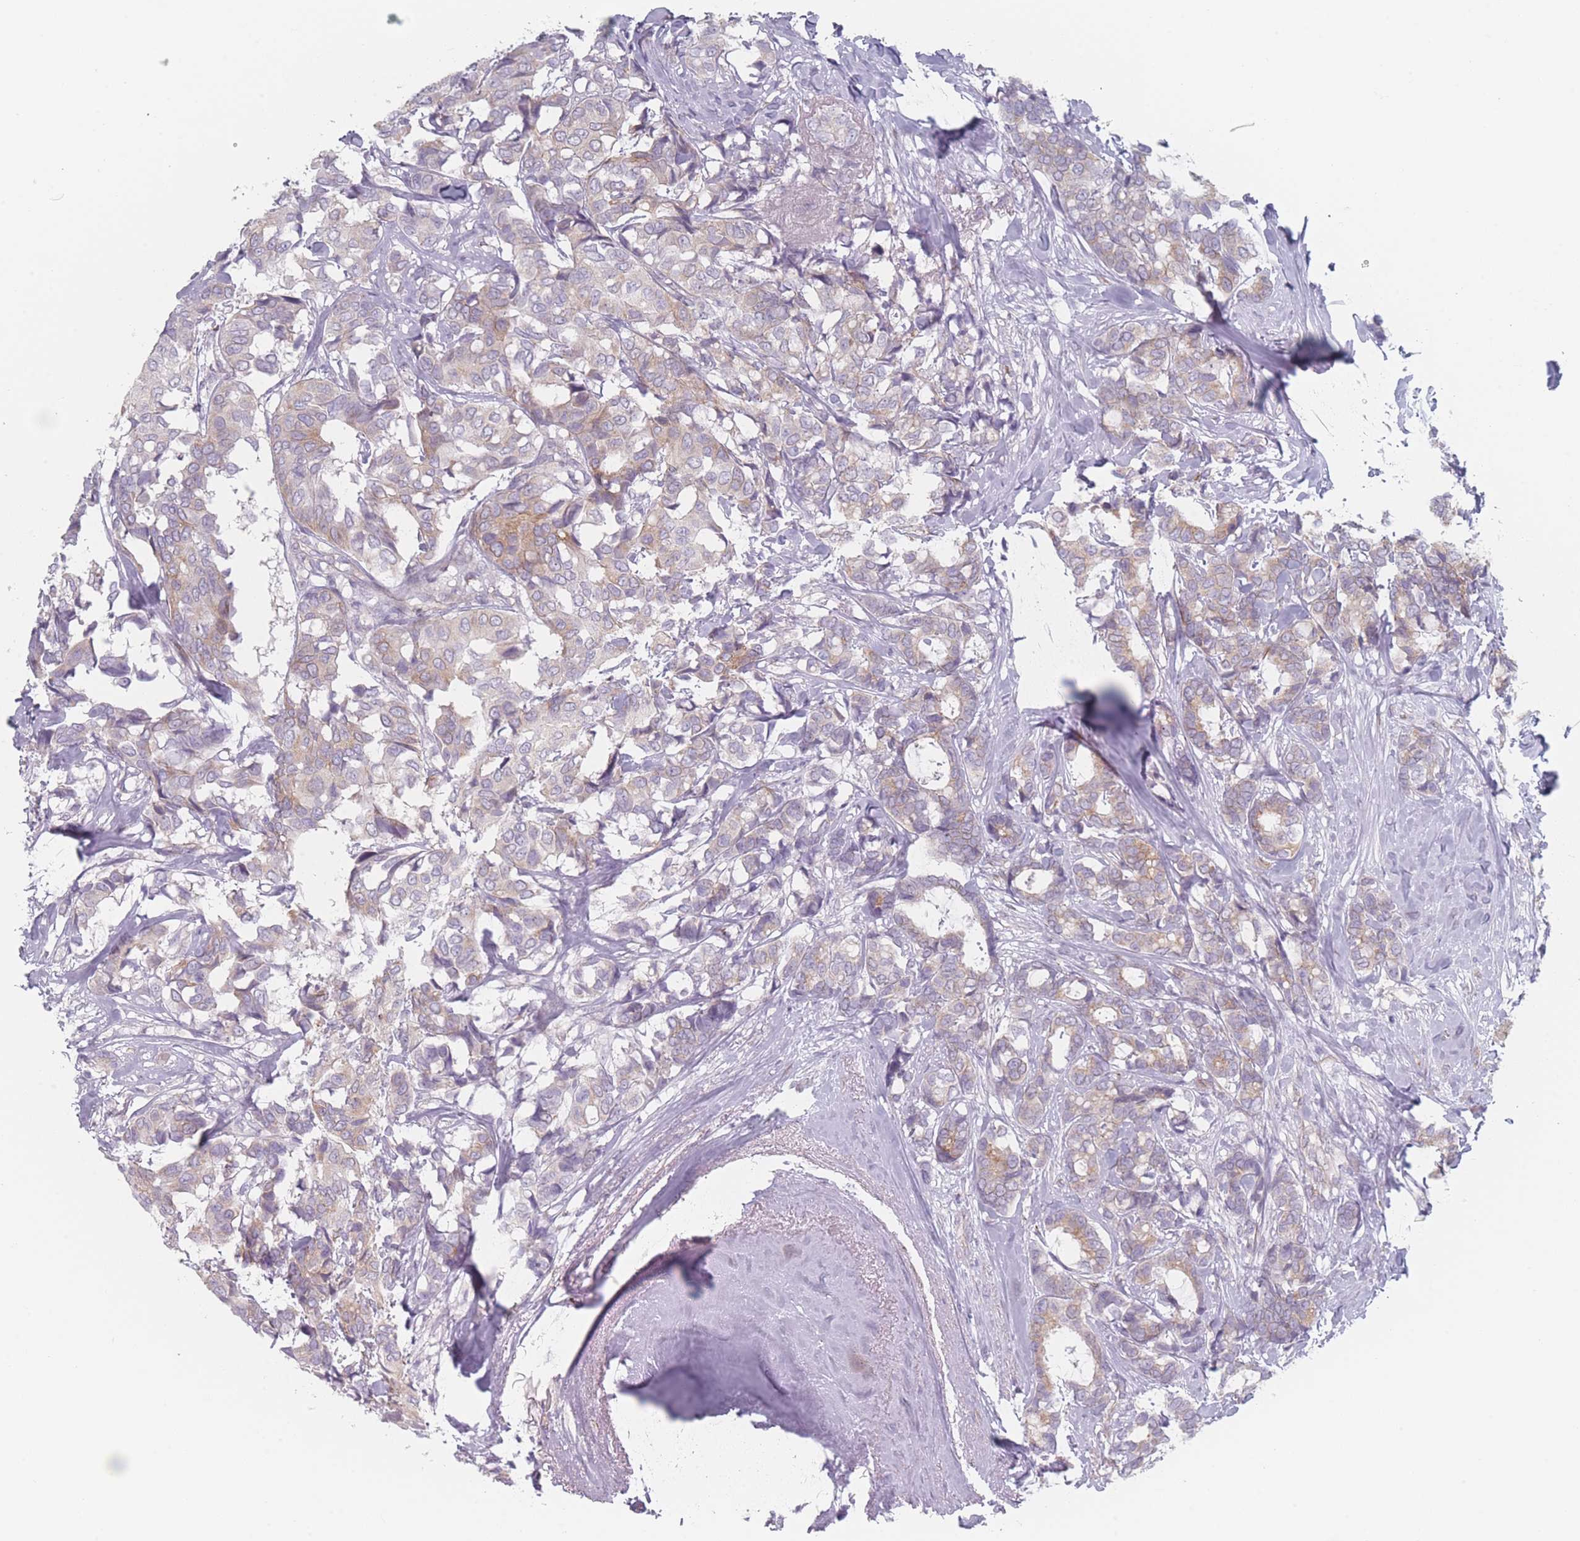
{"staining": {"intensity": "weak", "quantity": "25%-75%", "location": "cytoplasmic/membranous"}, "tissue": "breast cancer", "cell_type": "Tumor cells", "image_type": "cancer", "snomed": [{"axis": "morphology", "description": "Duct carcinoma"}, {"axis": "topography", "description": "Breast"}], "caption": "Human breast infiltrating ductal carcinoma stained with a protein marker reveals weak staining in tumor cells.", "gene": "RNF4", "patient": {"sex": "female", "age": 87}}